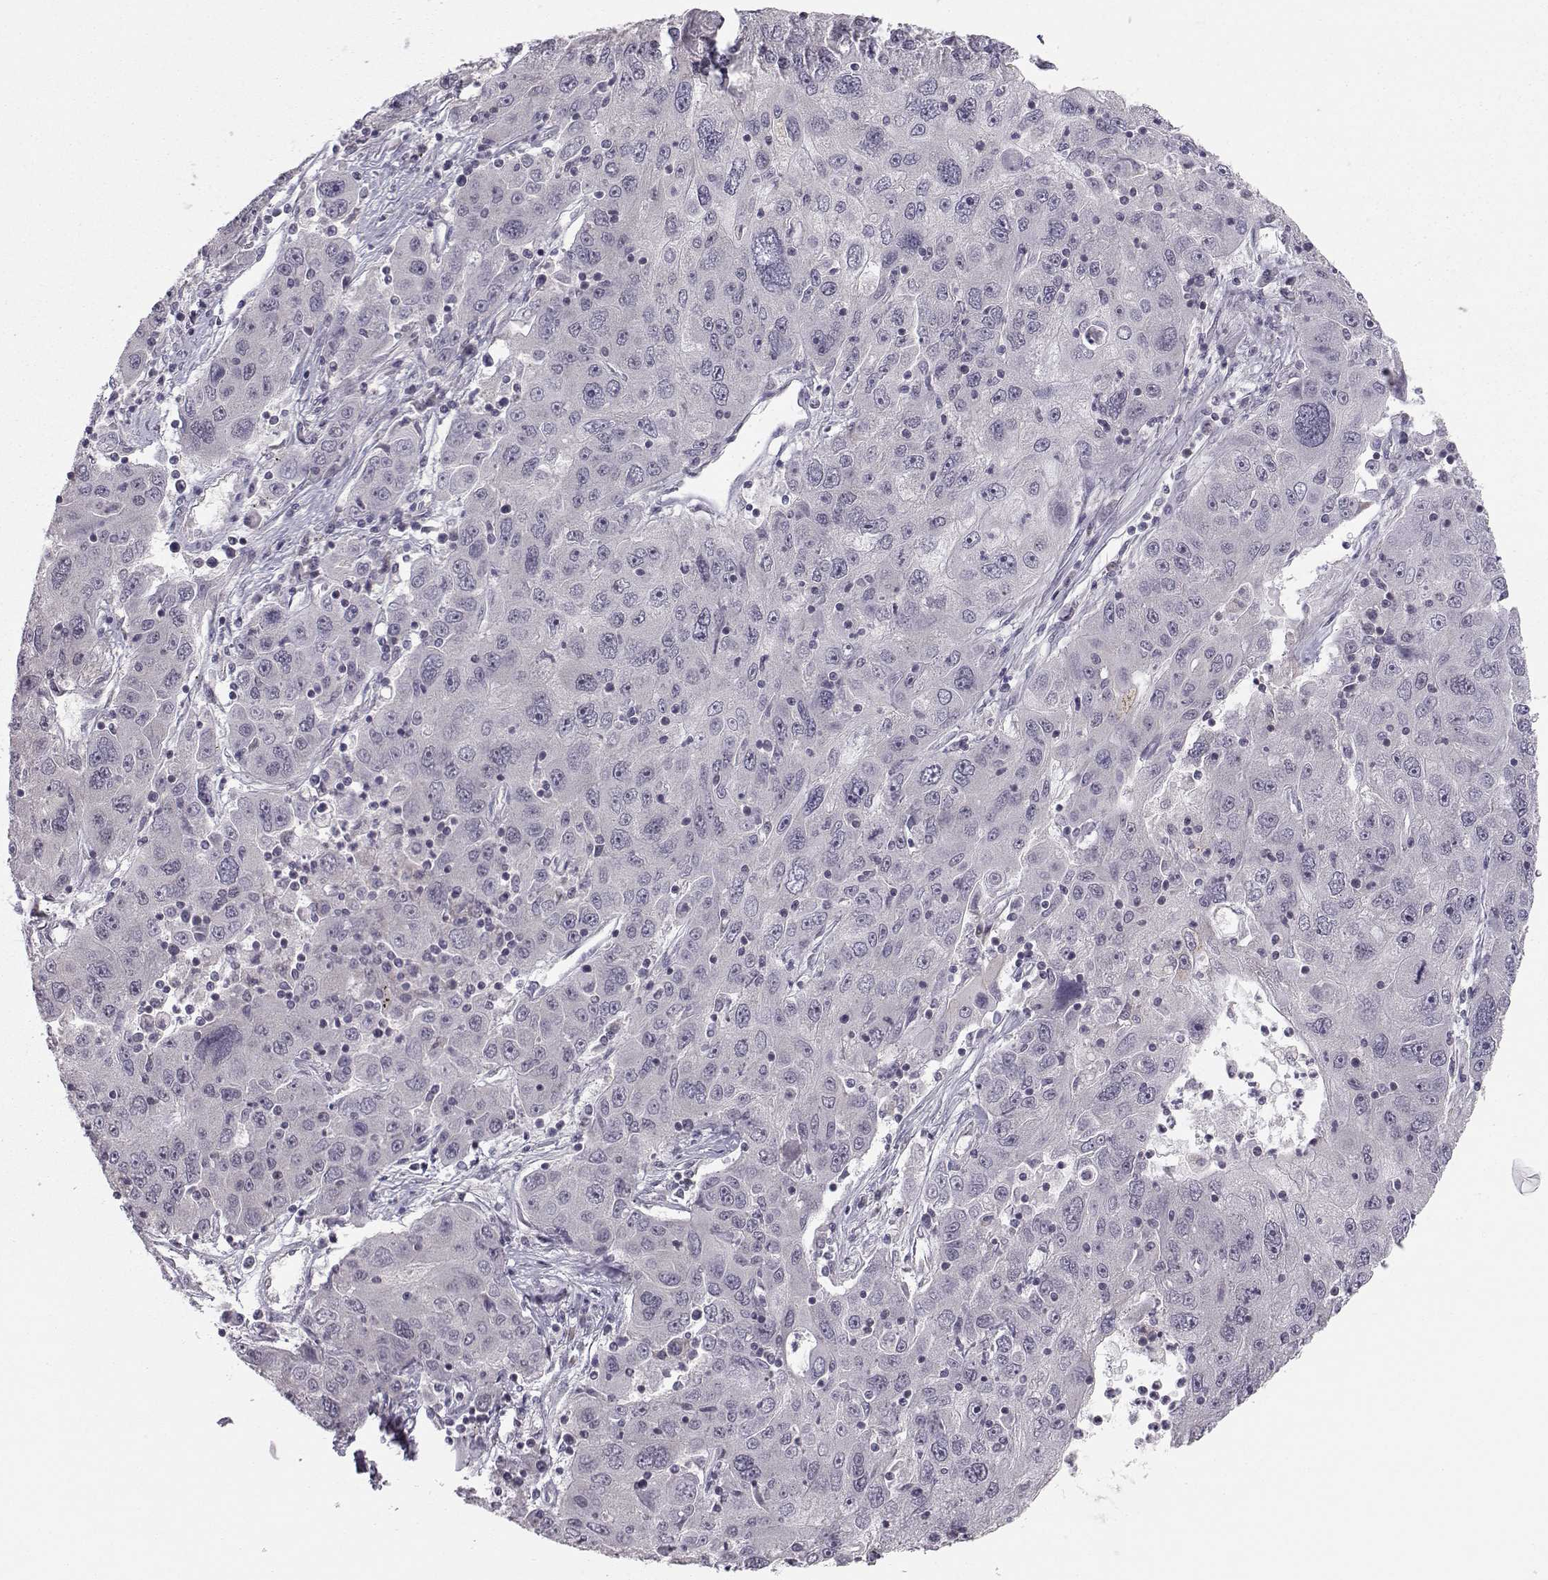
{"staining": {"intensity": "negative", "quantity": "none", "location": "none"}, "tissue": "stomach cancer", "cell_type": "Tumor cells", "image_type": "cancer", "snomed": [{"axis": "morphology", "description": "Adenocarcinoma, NOS"}, {"axis": "topography", "description": "Stomach"}], "caption": "Stomach adenocarcinoma was stained to show a protein in brown. There is no significant staining in tumor cells.", "gene": "KIF13B", "patient": {"sex": "male", "age": 56}}